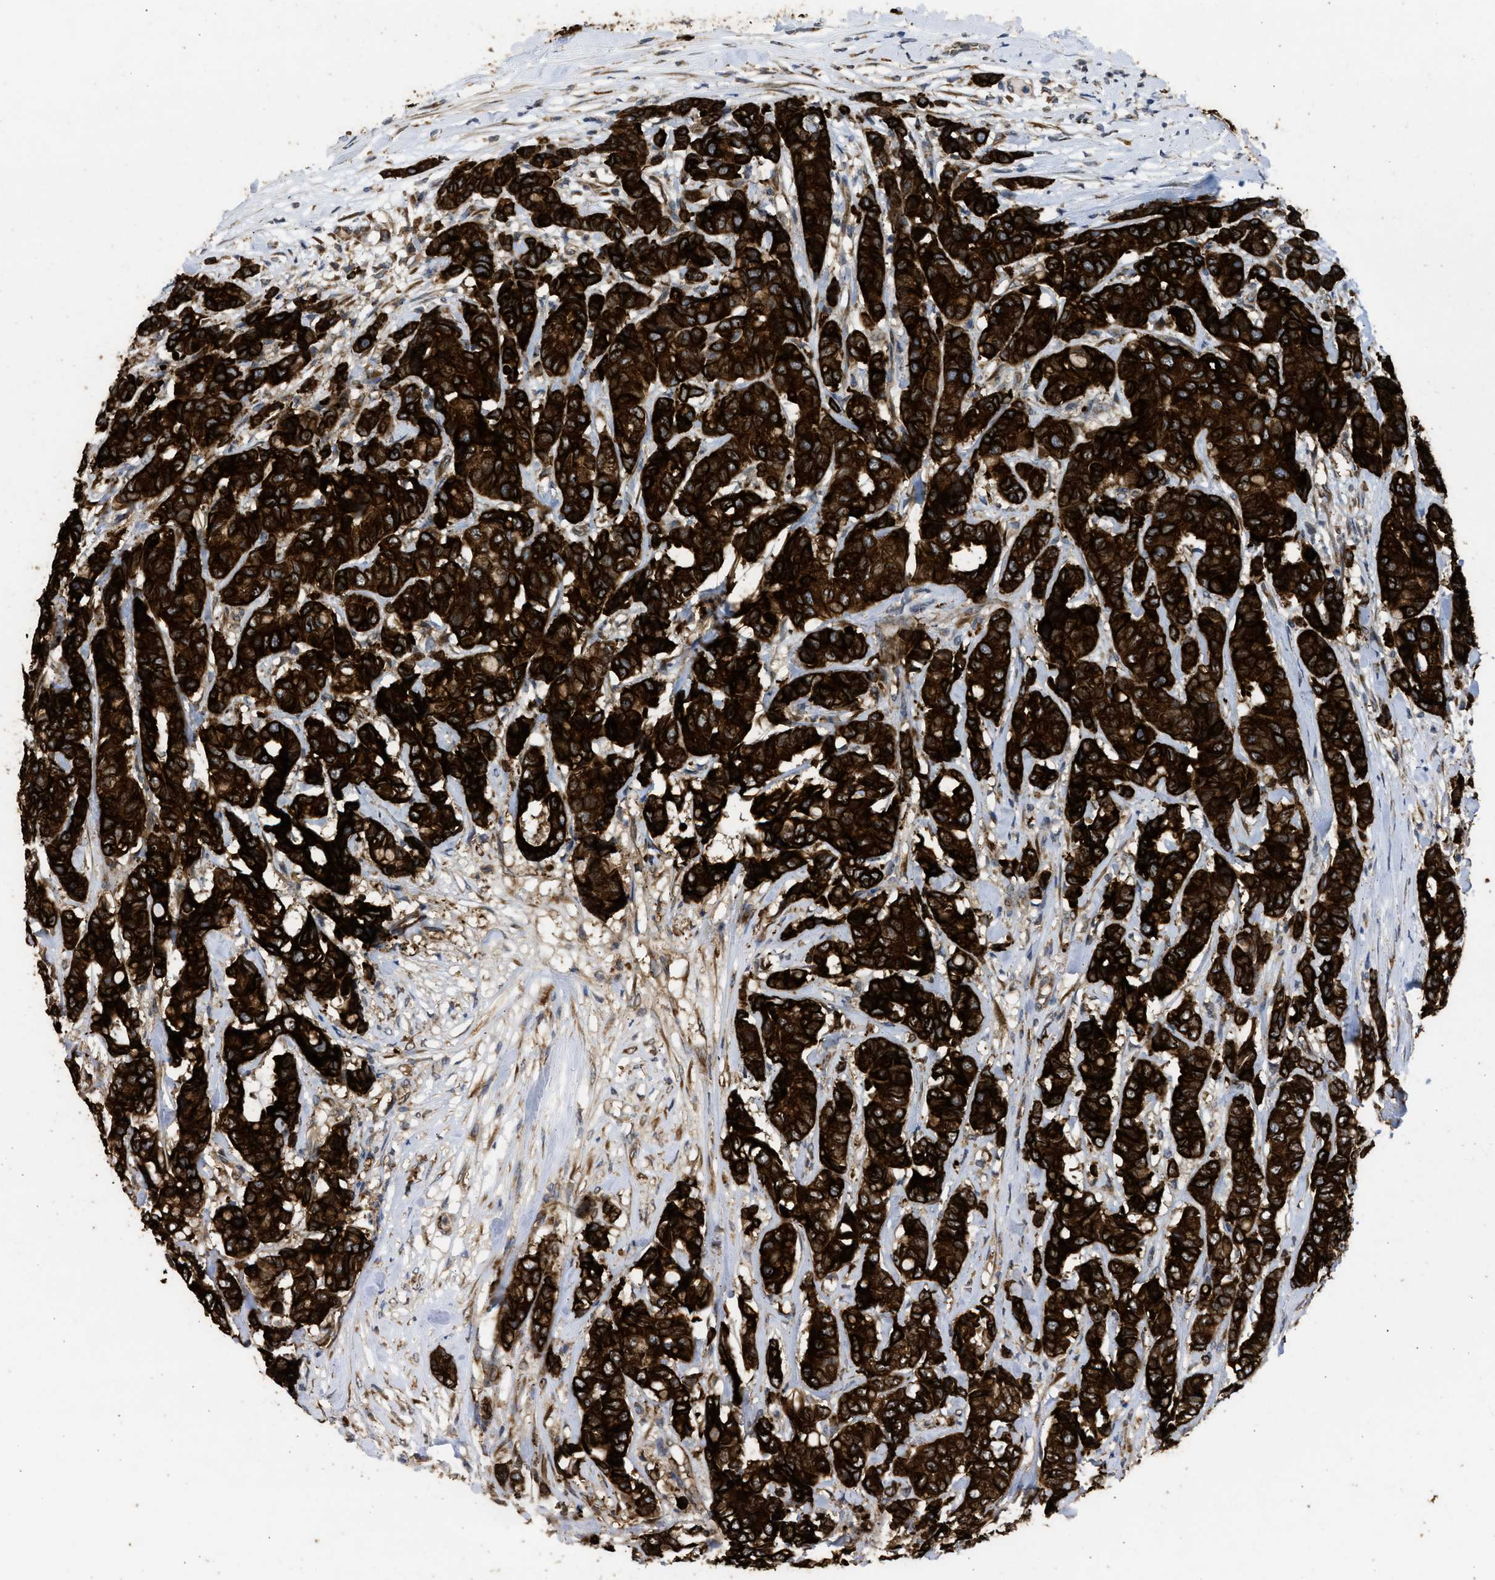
{"staining": {"intensity": "strong", "quantity": ">75%", "location": "cytoplasmic/membranous"}, "tissue": "breast cancer", "cell_type": "Tumor cells", "image_type": "cancer", "snomed": [{"axis": "morphology", "description": "Duct carcinoma"}, {"axis": "topography", "description": "Breast"}], "caption": "Immunohistochemical staining of breast intraductal carcinoma exhibits high levels of strong cytoplasmic/membranous protein expression in about >75% of tumor cells. (IHC, brightfield microscopy, high magnification).", "gene": "DNAJC1", "patient": {"sex": "female", "age": 87}}